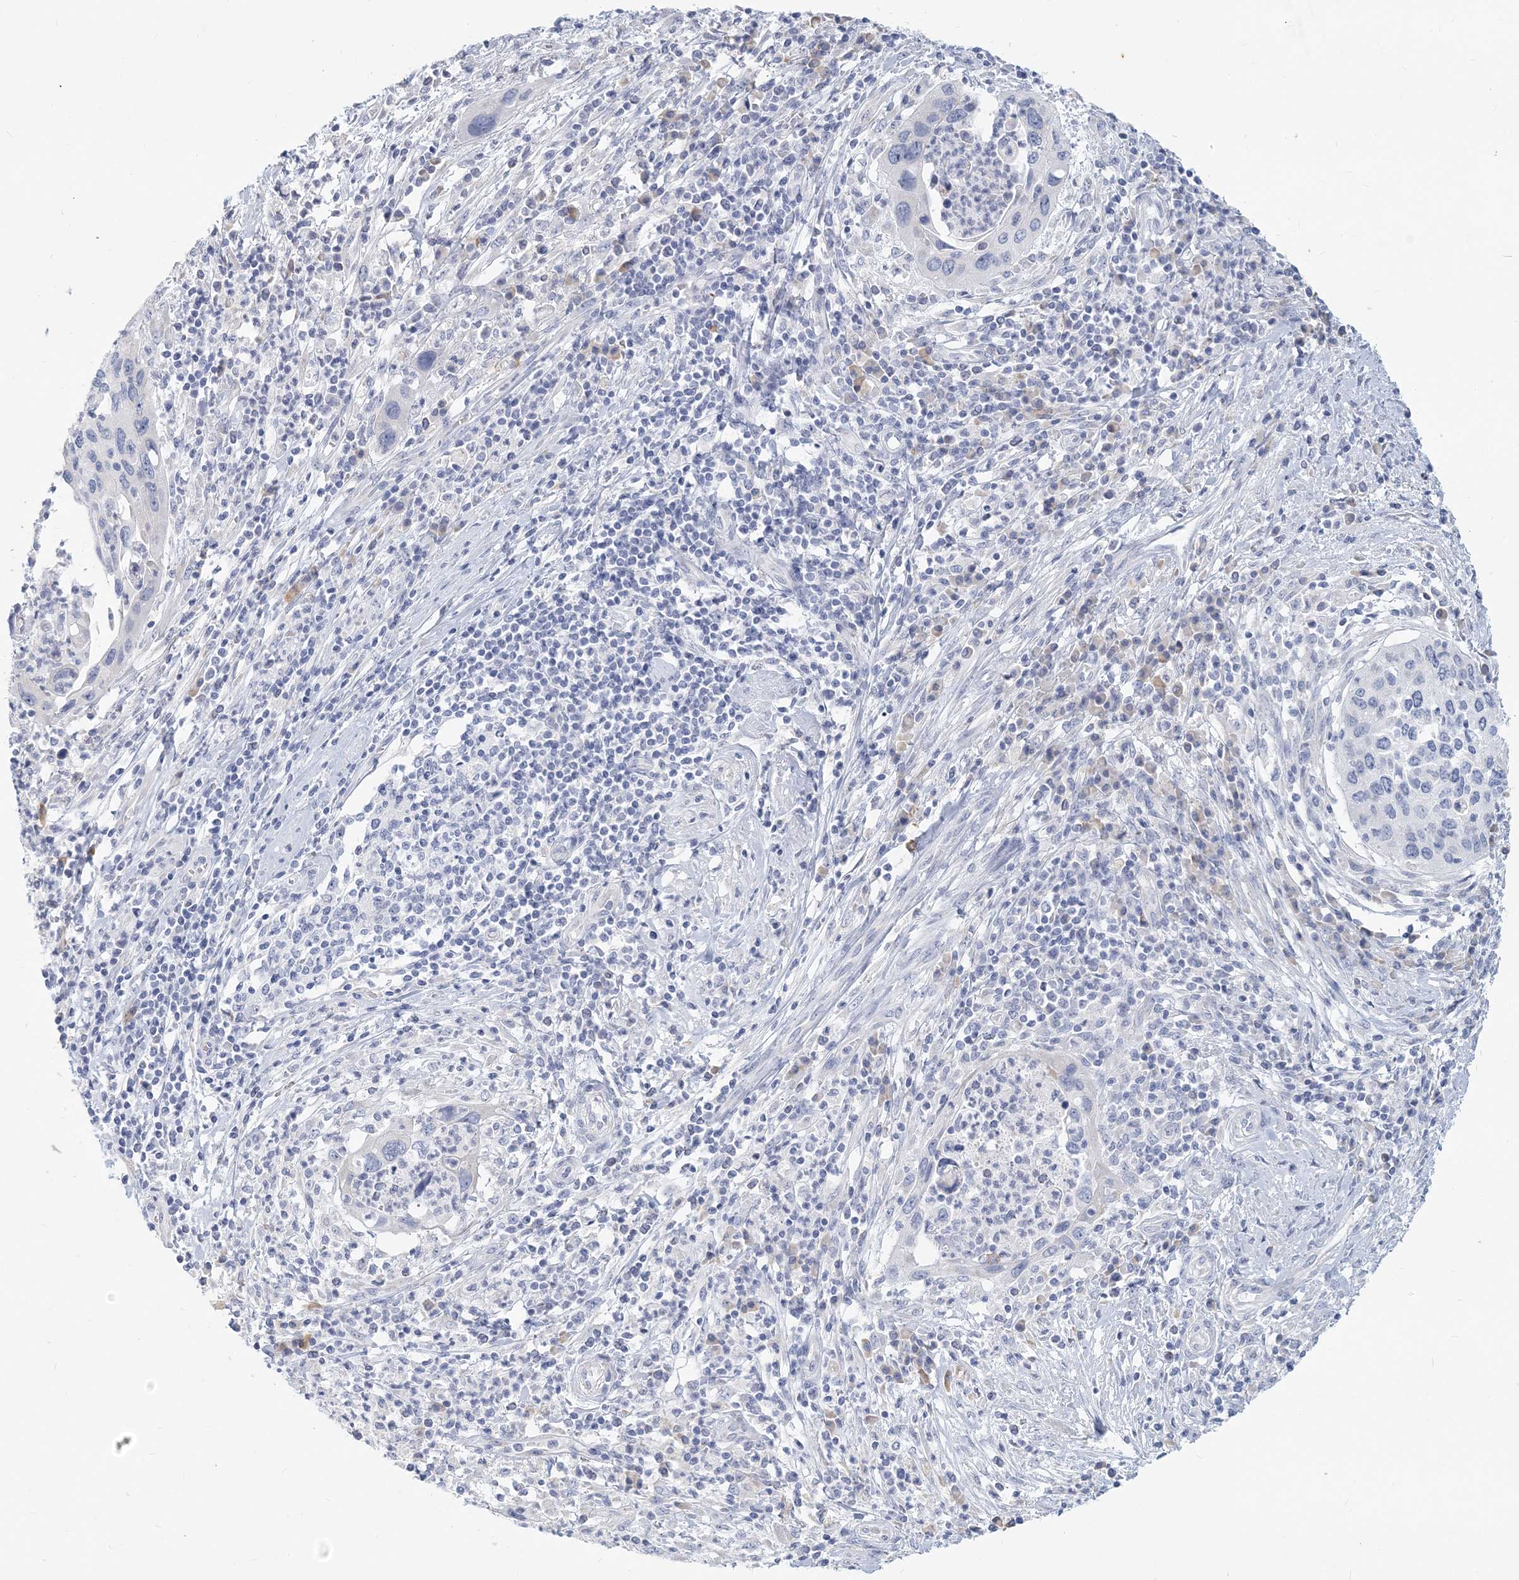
{"staining": {"intensity": "negative", "quantity": "none", "location": "none"}, "tissue": "cervical cancer", "cell_type": "Tumor cells", "image_type": "cancer", "snomed": [{"axis": "morphology", "description": "Squamous cell carcinoma, NOS"}, {"axis": "topography", "description": "Cervix"}], "caption": "The micrograph shows no staining of tumor cells in squamous cell carcinoma (cervical).", "gene": "CSN1S1", "patient": {"sex": "female", "age": 38}}